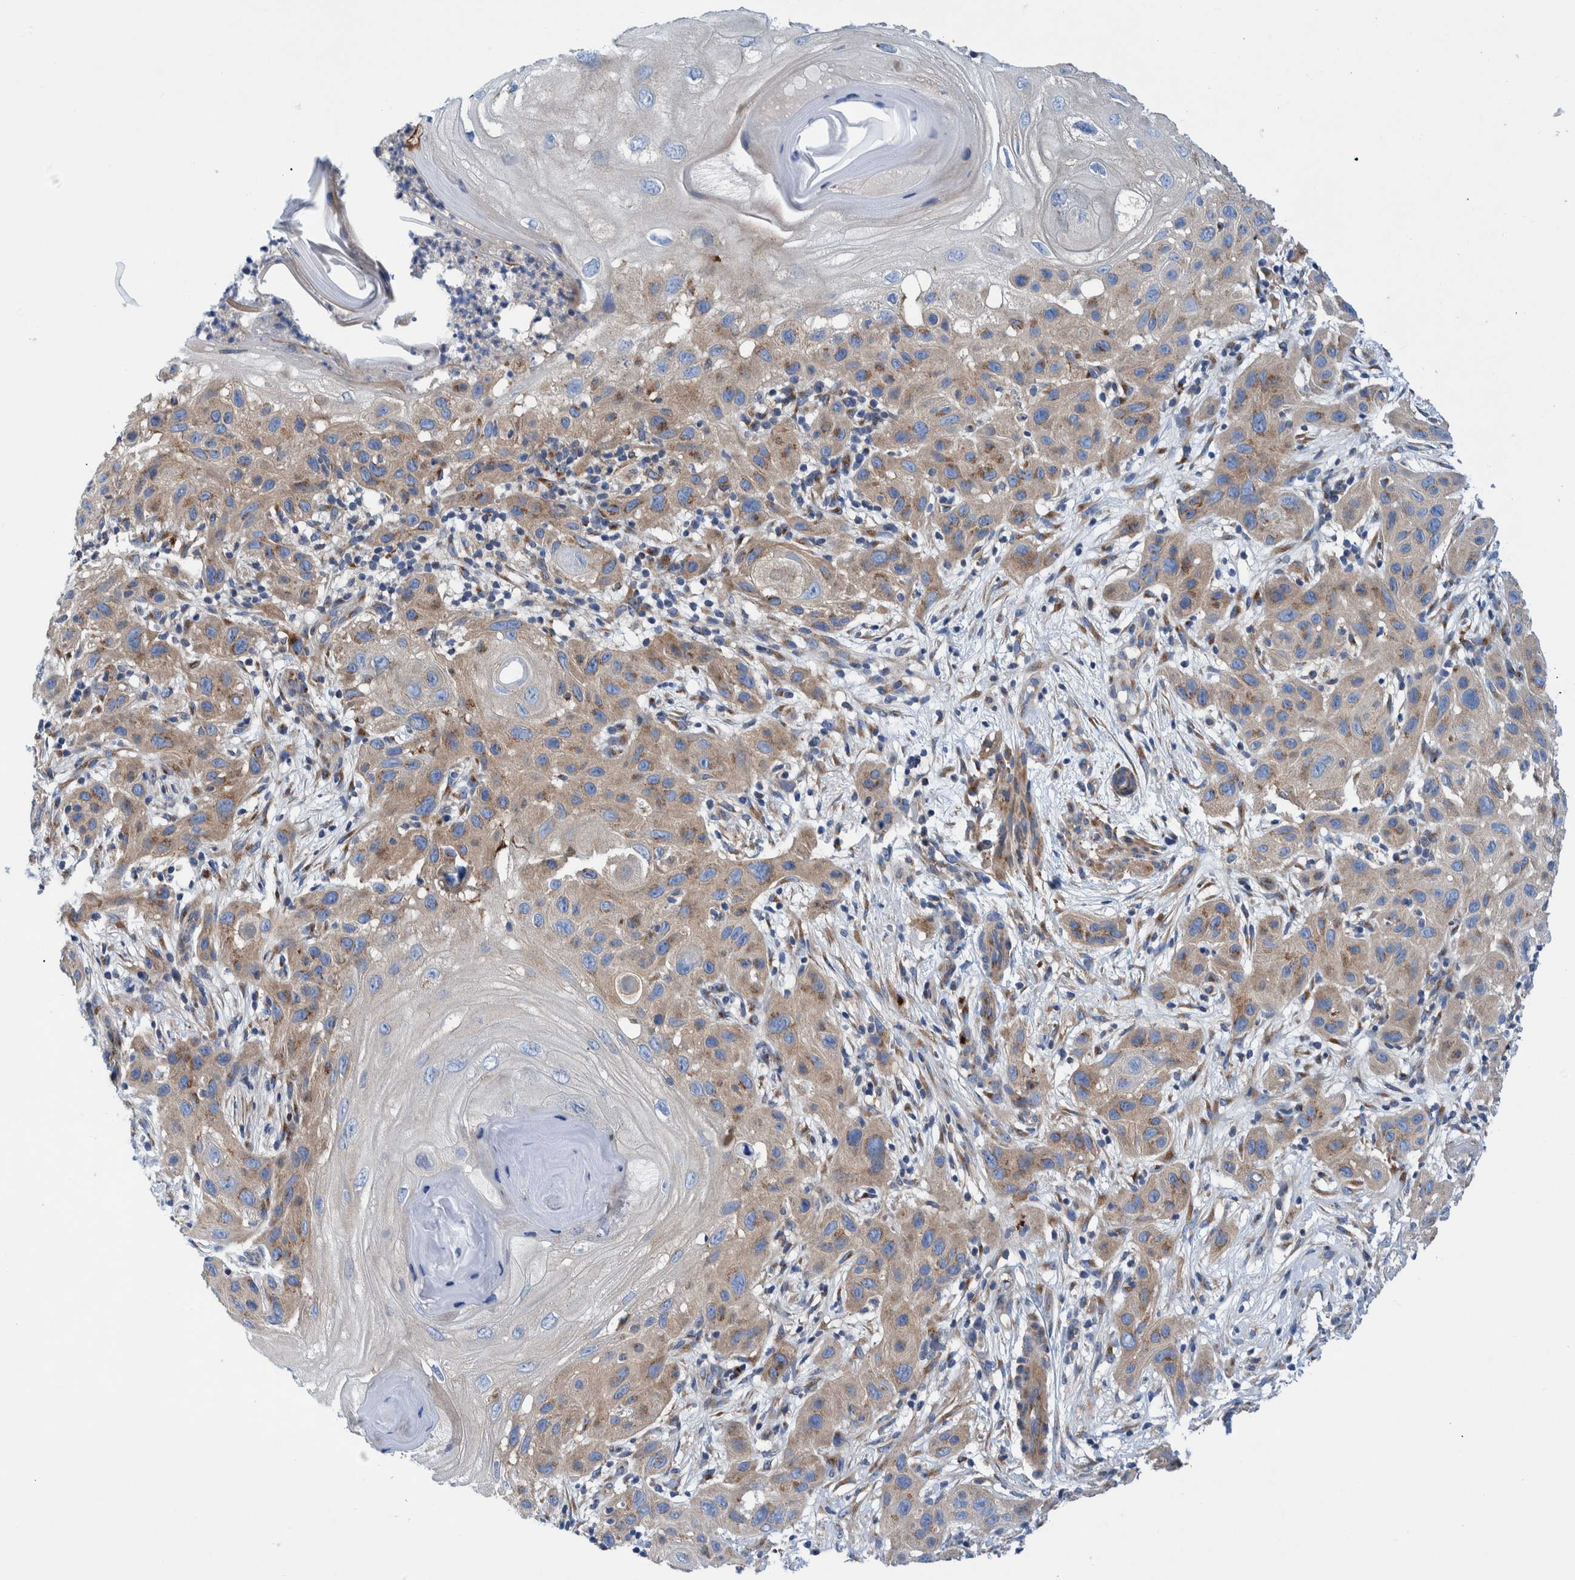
{"staining": {"intensity": "weak", "quantity": ">75%", "location": "cytoplasmic/membranous"}, "tissue": "skin cancer", "cell_type": "Tumor cells", "image_type": "cancer", "snomed": [{"axis": "morphology", "description": "Squamous cell carcinoma, NOS"}, {"axis": "topography", "description": "Skin"}], "caption": "A high-resolution image shows IHC staining of skin cancer, which displays weak cytoplasmic/membranous positivity in about >75% of tumor cells.", "gene": "TRIM58", "patient": {"sex": "female", "age": 96}}